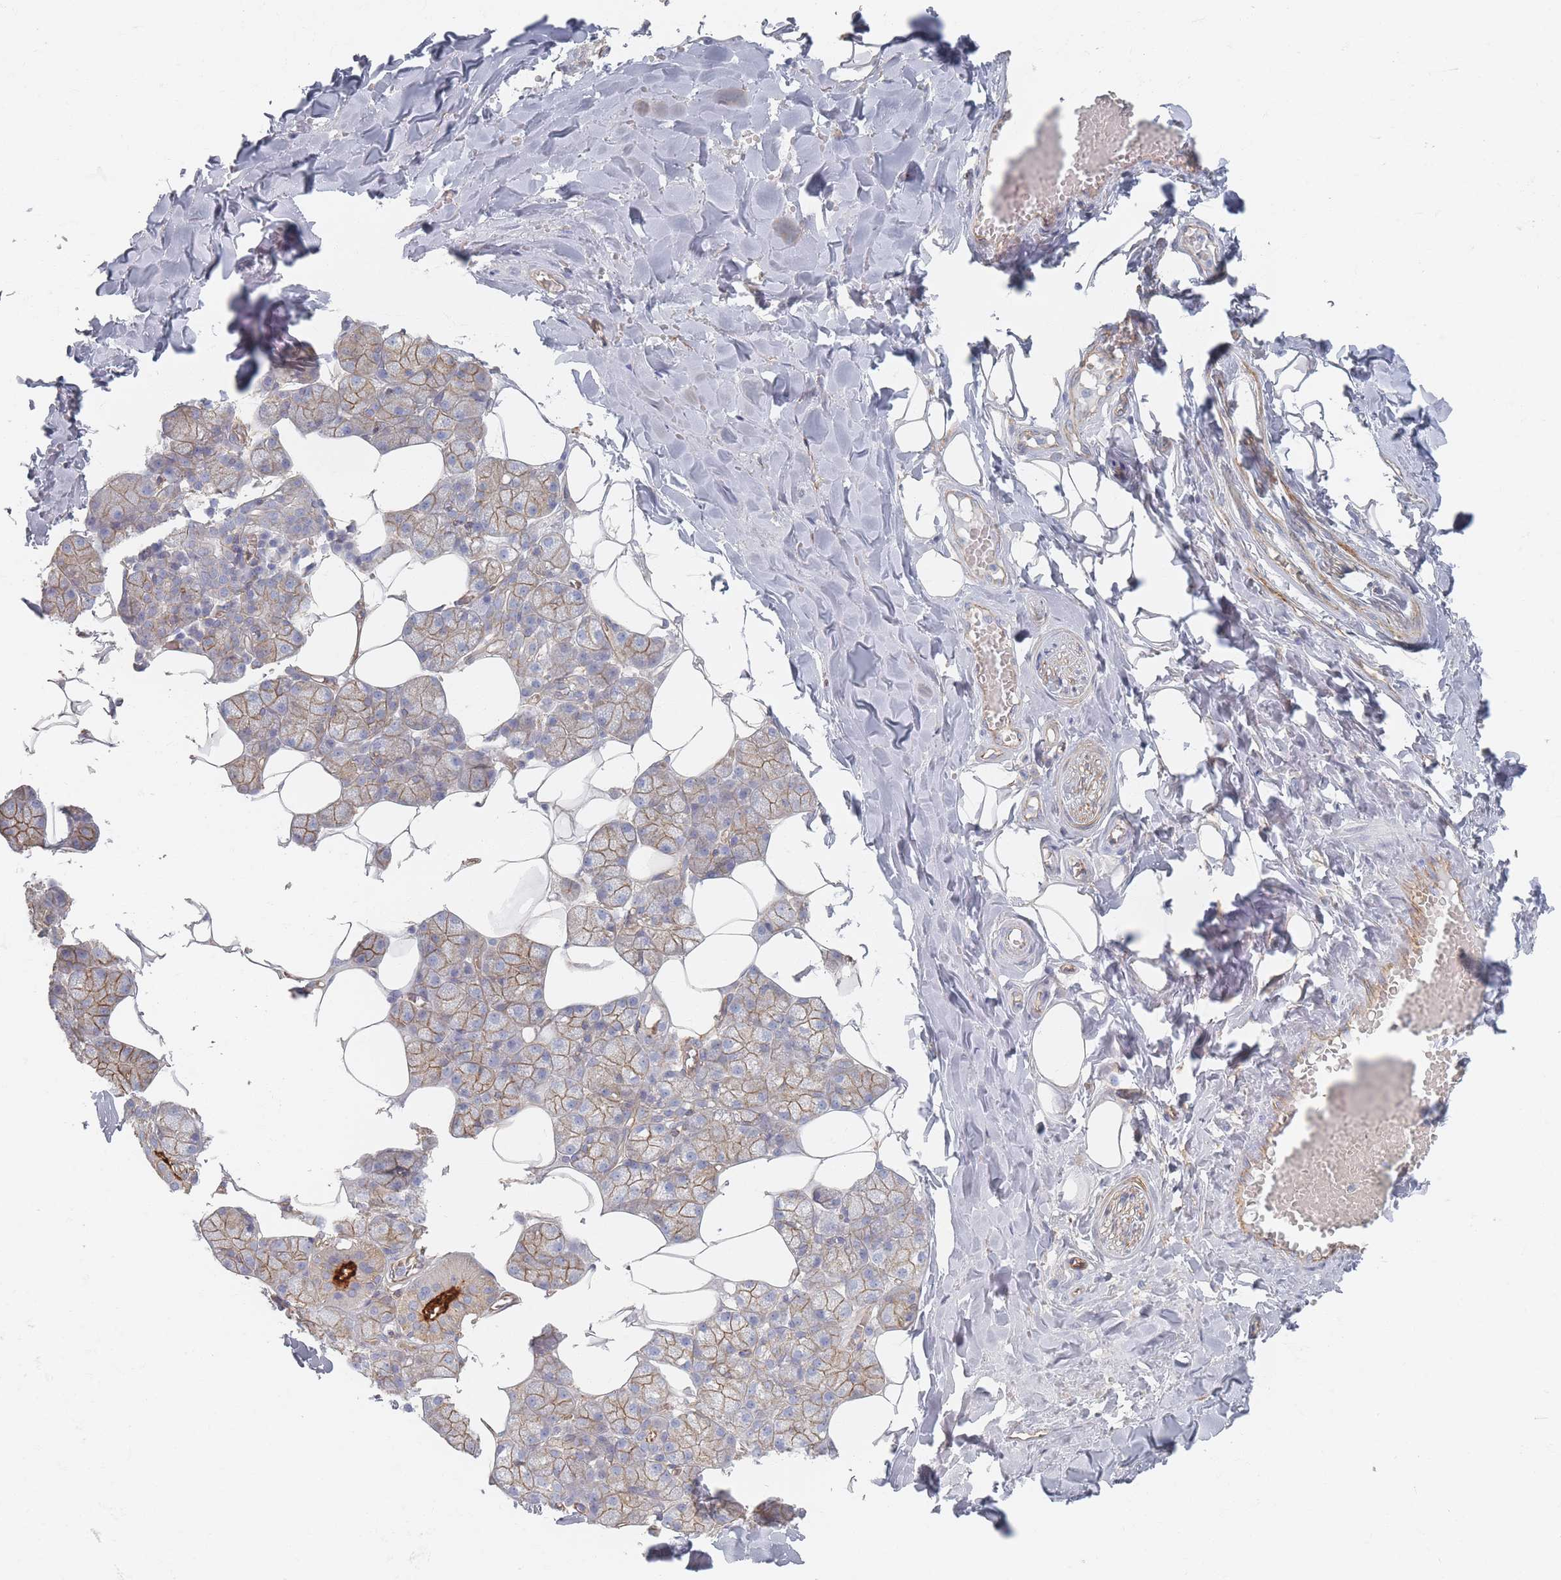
{"staining": {"intensity": "strong", "quantity": "25%-75%", "location": "cytoplasmic/membranous"}, "tissue": "salivary gland", "cell_type": "Glandular cells", "image_type": "normal", "snomed": [{"axis": "morphology", "description": "Normal tissue, NOS"}, {"axis": "topography", "description": "Salivary gland"}], "caption": "IHC image of normal salivary gland: salivary gland stained using IHC displays high levels of strong protein expression localized specifically in the cytoplasmic/membranous of glandular cells, appearing as a cytoplasmic/membranous brown color.", "gene": "GNB1", "patient": {"sex": "male", "age": 62}}